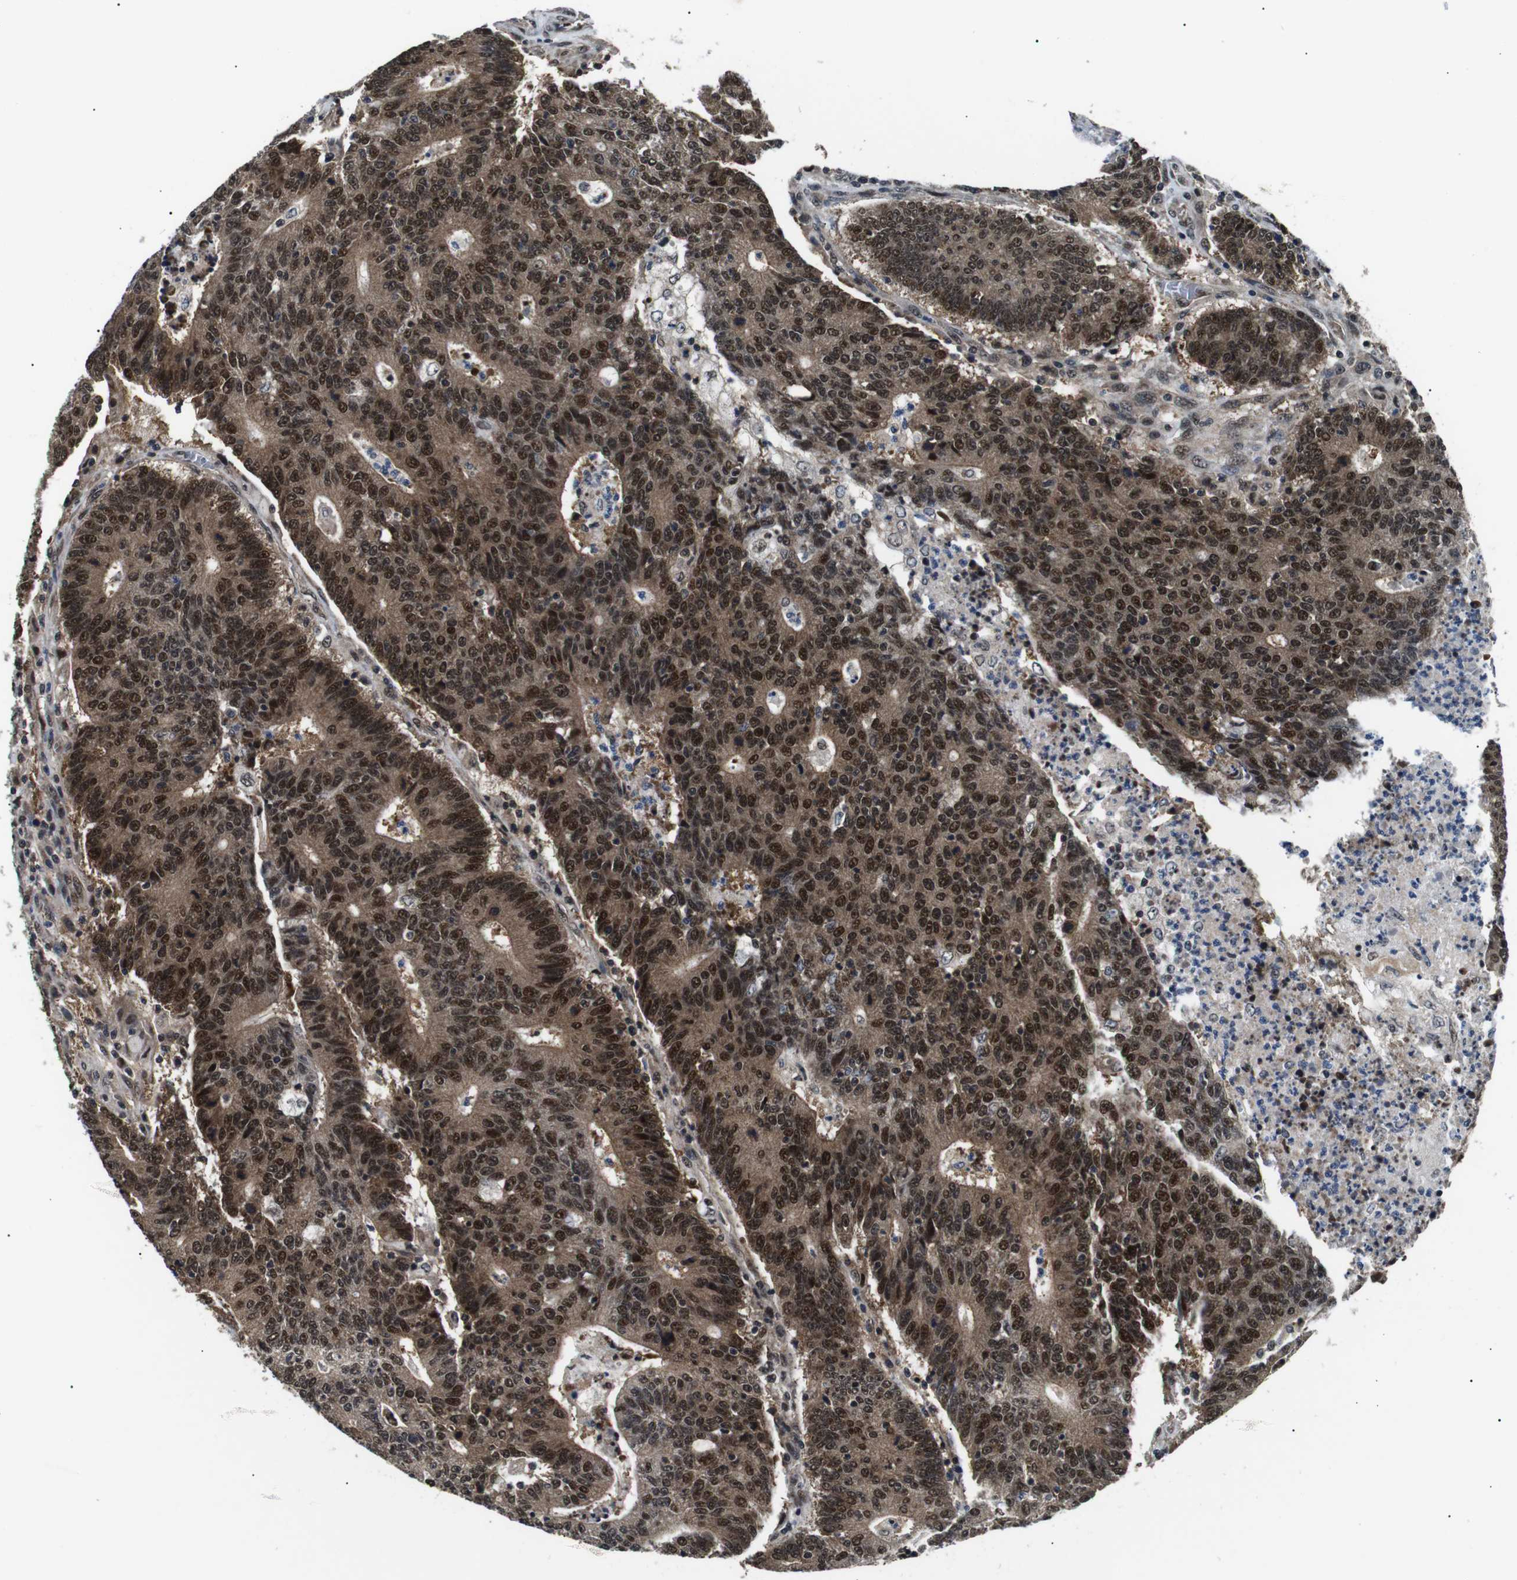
{"staining": {"intensity": "strong", "quantity": ">75%", "location": "cytoplasmic/membranous,nuclear"}, "tissue": "colorectal cancer", "cell_type": "Tumor cells", "image_type": "cancer", "snomed": [{"axis": "morphology", "description": "Normal tissue, NOS"}, {"axis": "morphology", "description": "Adenocarcinoma, NOS"}, {"axis": "topography", "description": "Colon"}], "caption": "Brown immunohistochemical staining in human colorectal cancer demonstrates strong cytoplasmic/membranous and nuclear staining in about >75% of tumor cells.", "gene": "SKP1", "patient": {"sex": "female", "age": 75}}